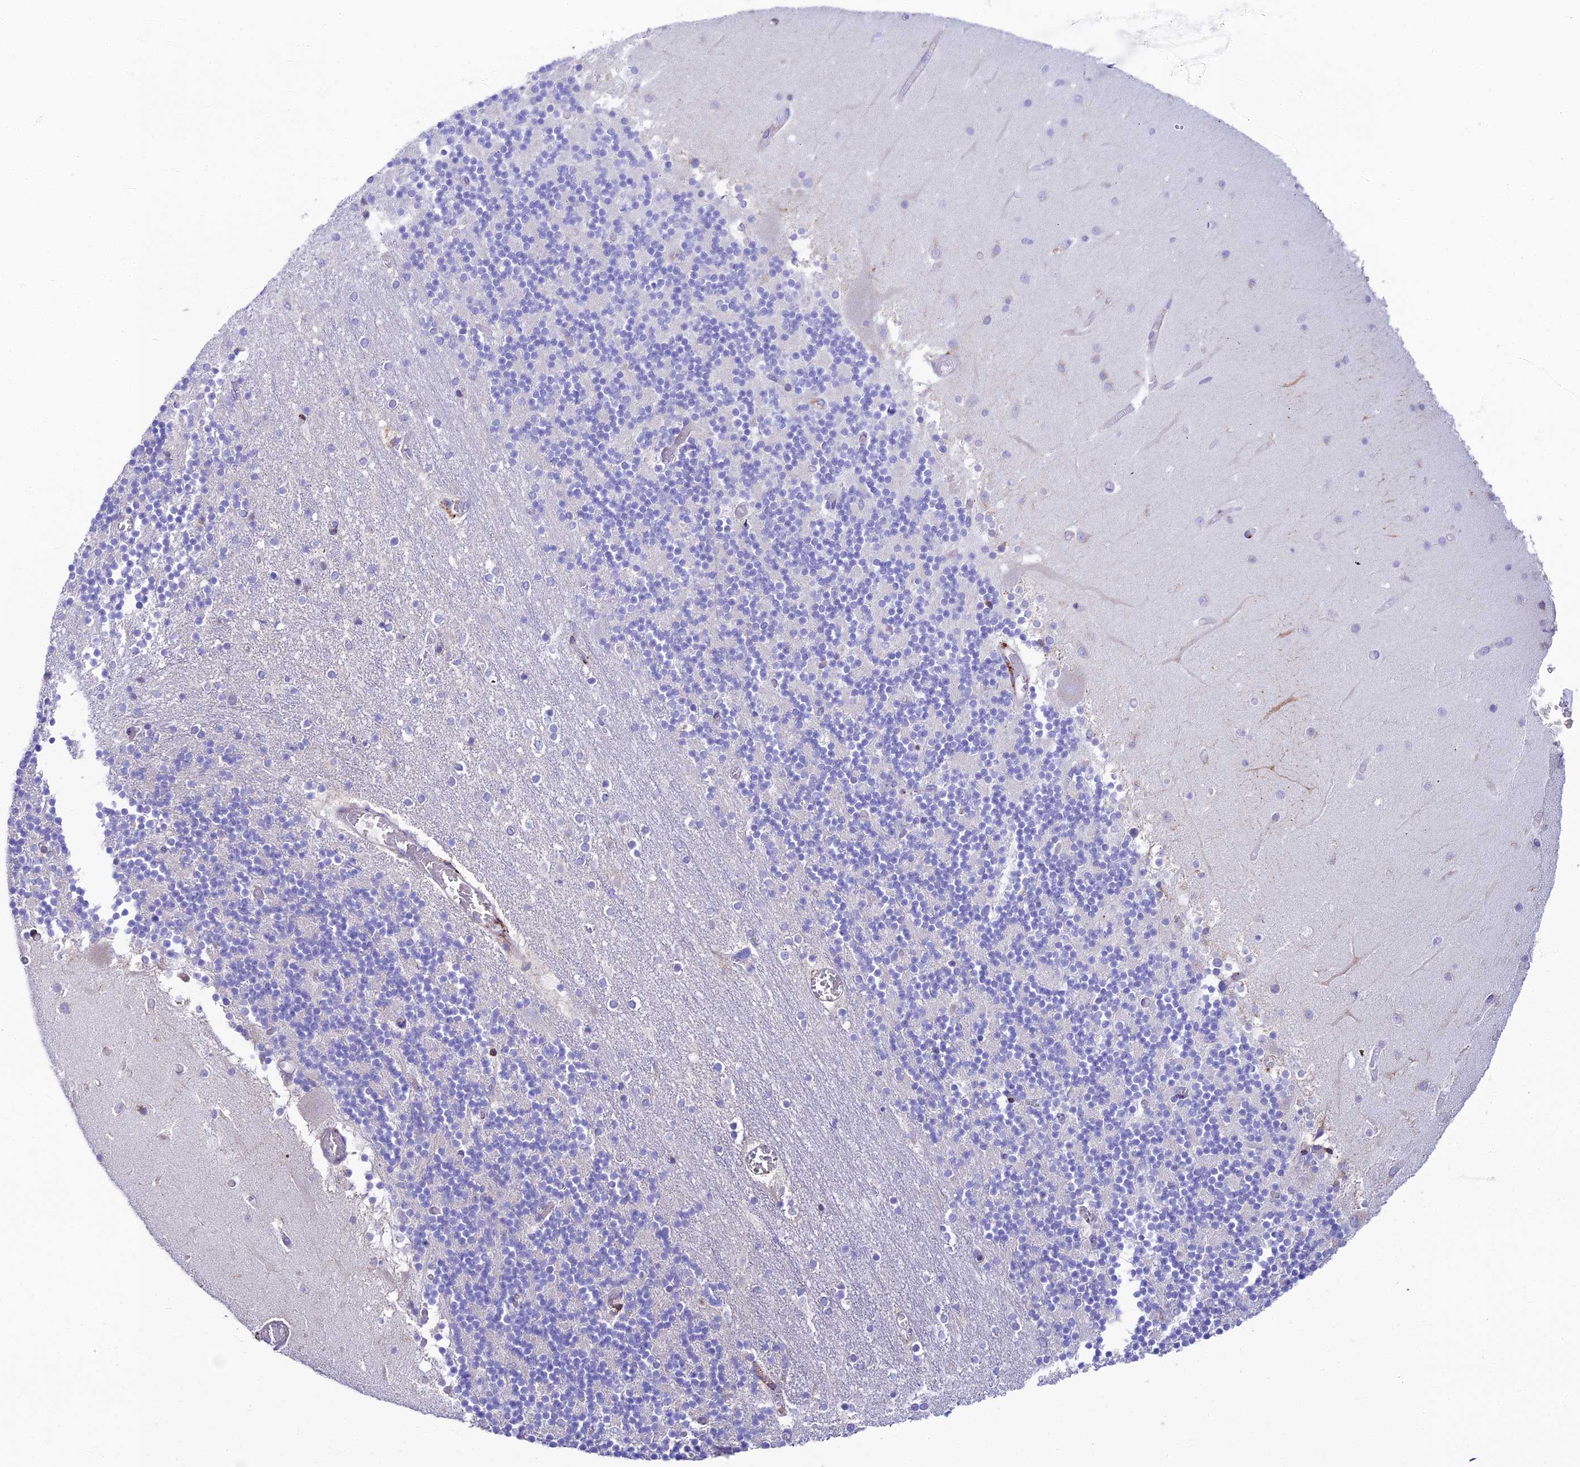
{"staining": {"intensity": "negative", "quantity": "none", "location": "none"}, "tissue": "cerebellum", "cell_type": "Cells in granular layer", "image_type": "normal", "snomed": [{"axis": "morphology", "description": "Normal tissue, NOS"}, {"axis": "topography", "description": "Cerebellum"}], "caption": "The photomicrograph shows no significant expression in cells in granular layer of cerebellum. (DAB (3,3'-diaminobenzidine) immunohistochemistry (IHC), high magnification).", "gene": "TUBGCP6", "patient": {"sex": "female", "age": 28}}